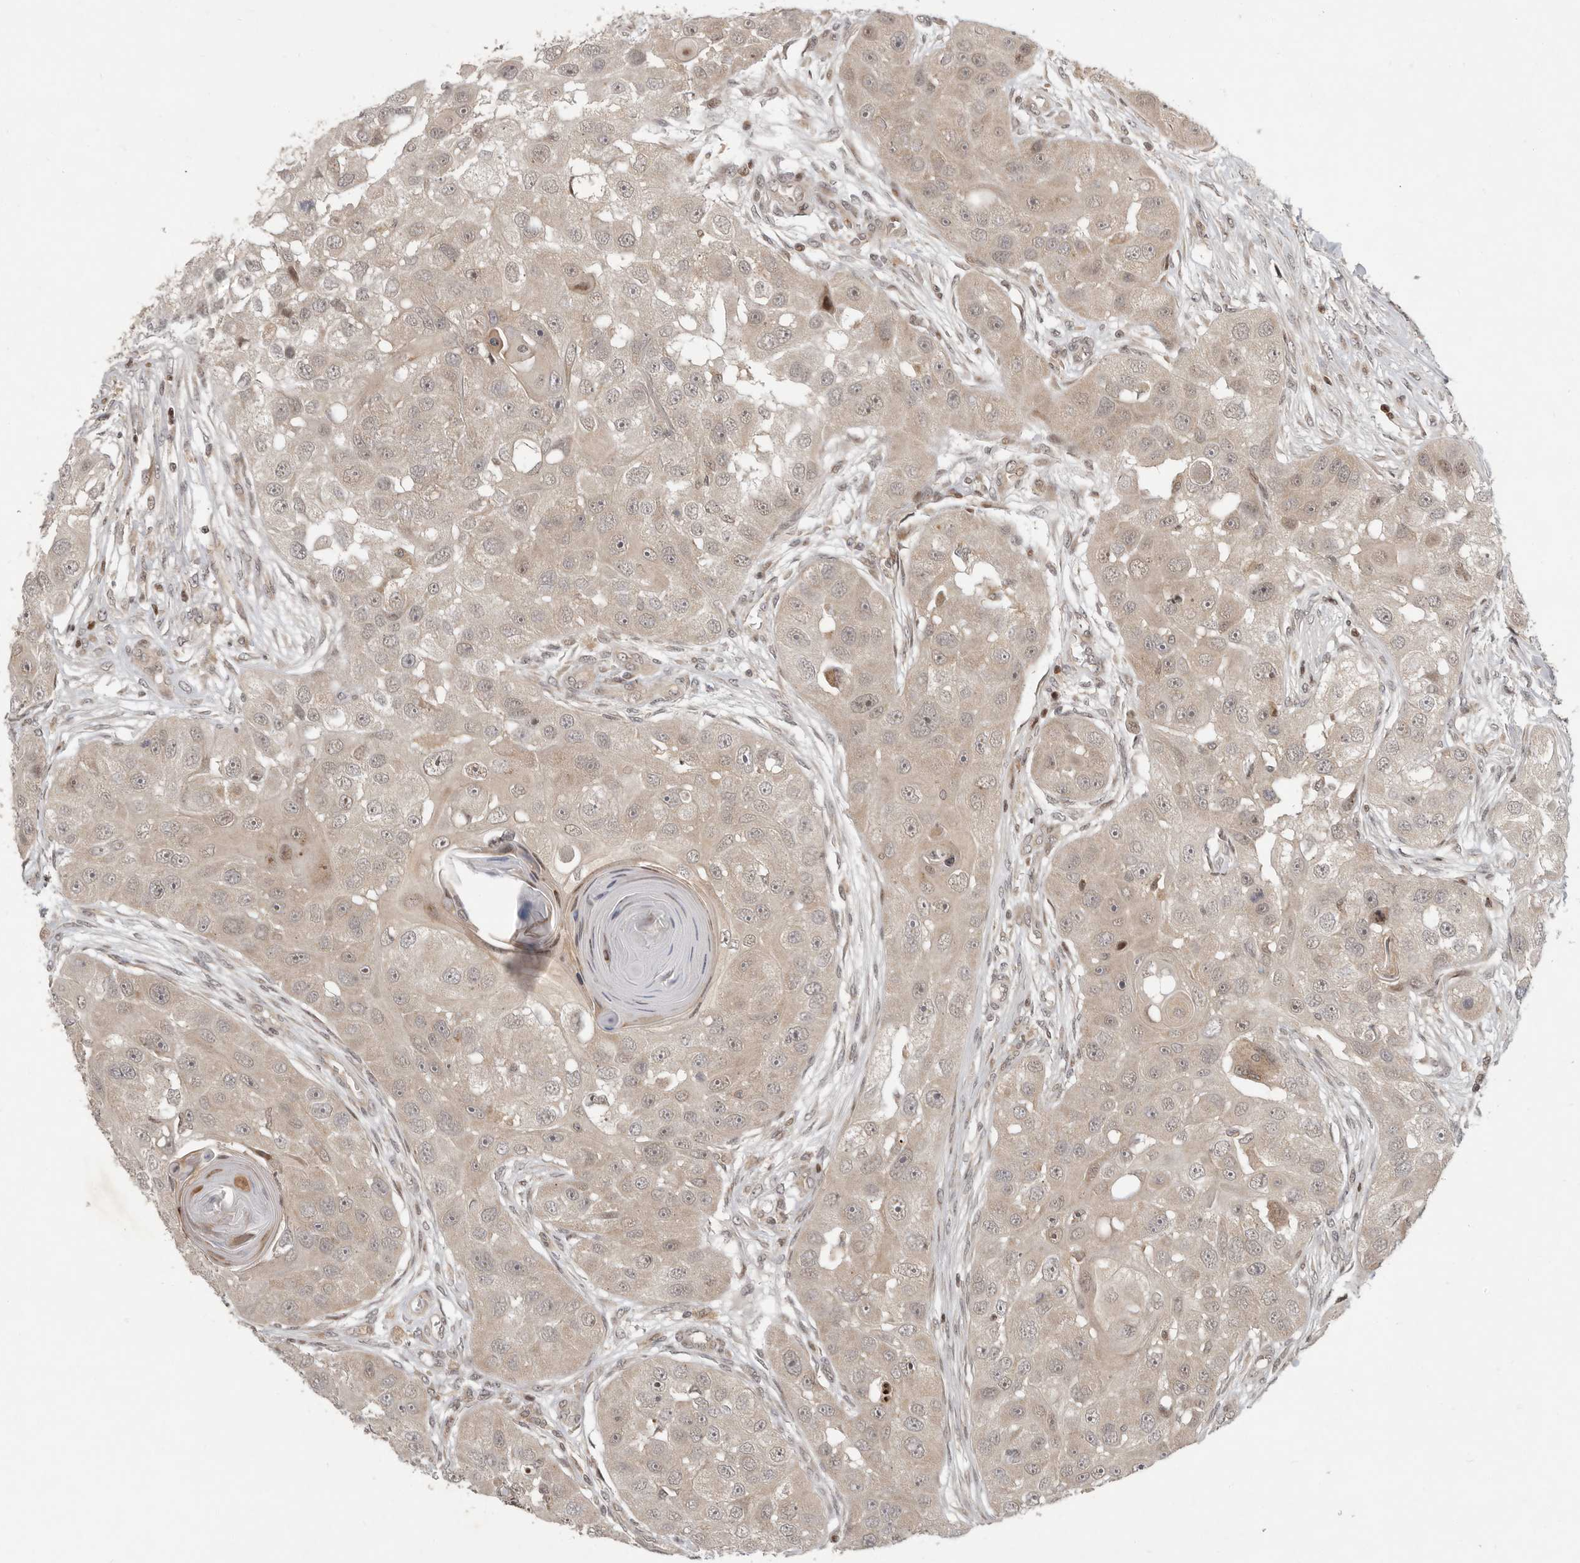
{"staining": {"intensity": "weak", "quantity": "<25%", "location": "nuclear"}, "tissue": "head and neck cancer", "cell_type": "Tumor cells", "image_type": "cancer", "snomed": [{"axis": "morphology", "description": "Normal tissue, NOS"}, {"axis": "morphology", "description": "Squamous cell carcinoma, NOS"}, {"axis": "topography", "description": "Skeletal muscle"}, {"axis": "topography", "description": "Head-Neck"}], "caption": "An immunohistochemistry (IHC) photomicrograph of head and neck cancer is shown. There is no staining in tumor cells of head and neck cancer.", "gene": "RABIF", "patient": {"sex": "male", "age": 51}}